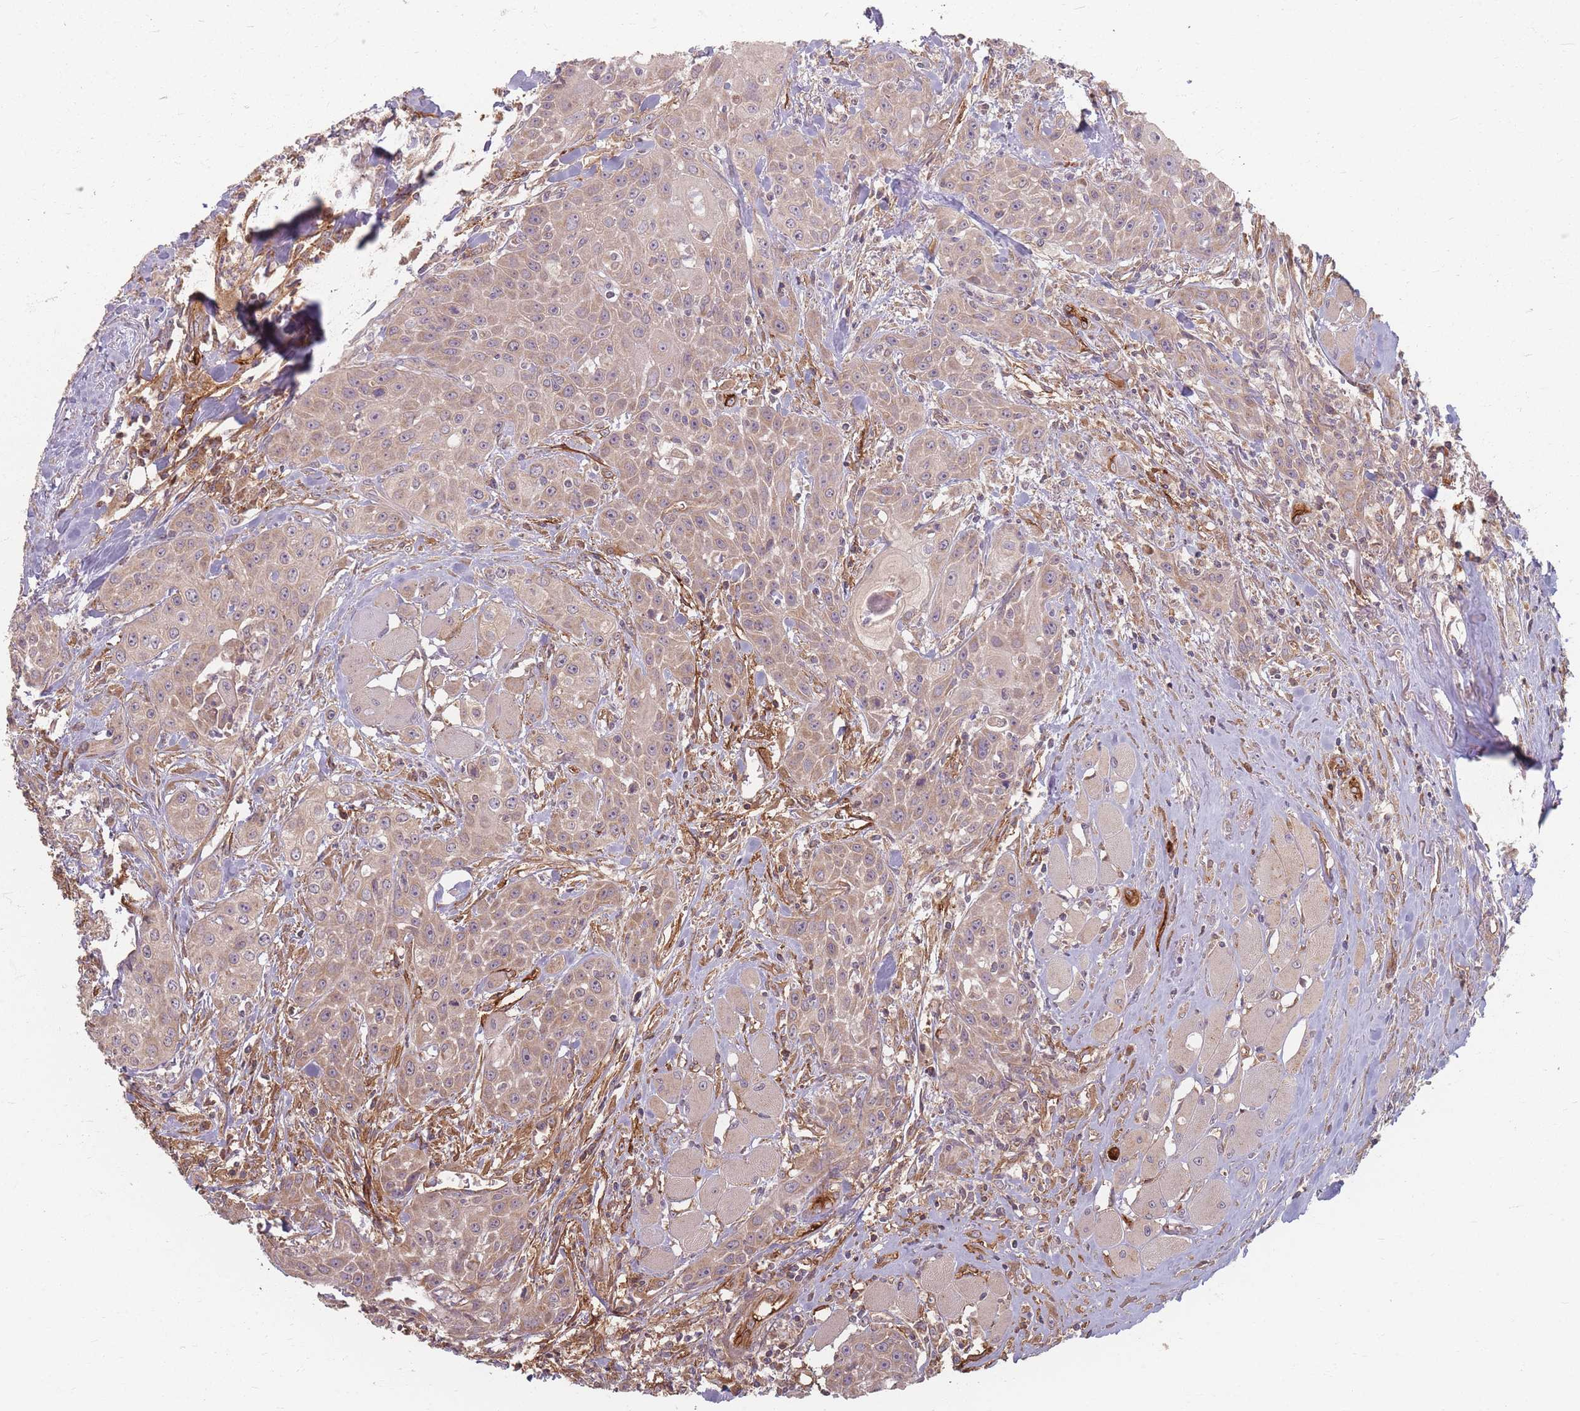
{"staining": {"intensity": "weak", "quantity": "25%-75%", "location": "cytoplasmic/membranous"}, "tissue": "head and neck cancer", "cell_type": "Tumor cells", "image_type": "cancer", "snomed": [{"axis": "morphology", "description": "Squamous cell carcinoma, NOS"}, {"axis": "topography", "description": "Oral tissue"}, {"axis": "topography", "description": "Head-Neck"}], "caption": "Head and neck cancer (squamous cell carcinoma) tissue shows weak cytoplasmic/membranous staining in about 25%-75% of tumor cells, visualized by immunohistochemistry. (DAB (3,3'-diaminobenzidine) = brown stain, brightfield microscopy at high magnification).", "gene": "MRPS6", "patient": {"sex": "female", "age": 82}}